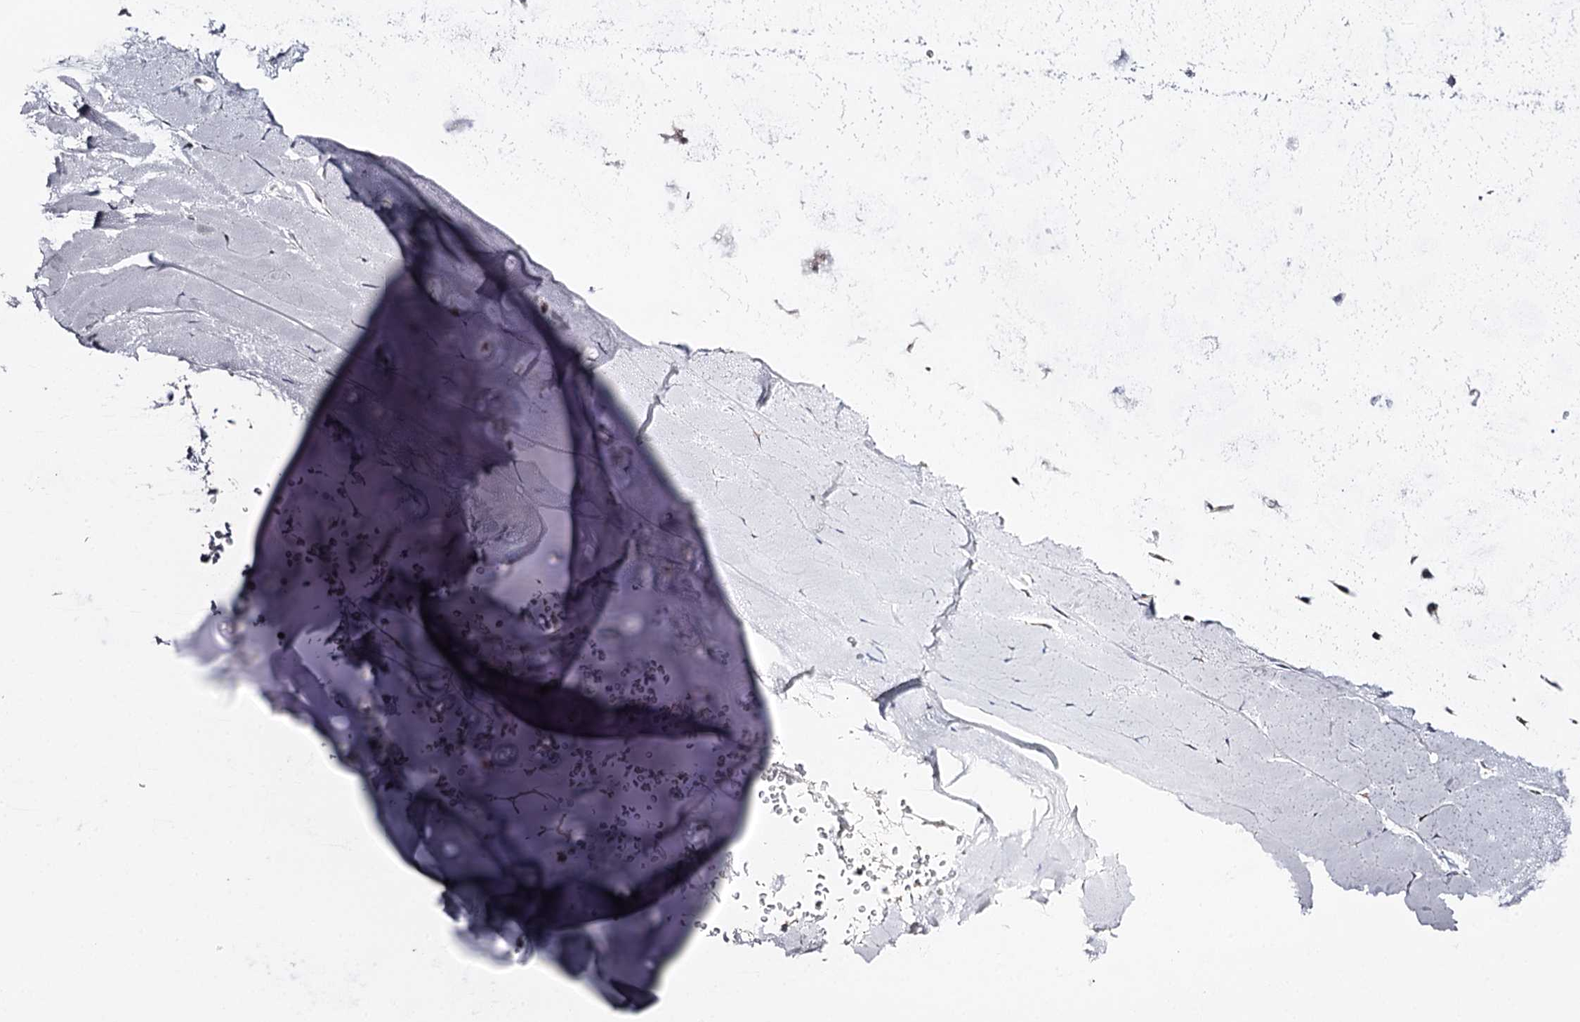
{"staining": {"intensity": "negative", "quantity": "none", "location": "none"}, "tissue": "adipose tissue", "cell_type": "Adipocytes", "image_type": "normal", "snomed": [{"axis": "morphology", "description": "Normal tissue, NOS"}, {"axis": "morphology", "description": "Squamous cell carcinoma, NOS"}, {"axis": "topography", "description": "Lymph node"}, {"axis": "topography", "description": "Bronchus"}, {"axis": "topography", "description": "Lung"}], "caption": "Image shows no significant protein positivity in adipocytes of unremarkable adipose tissue. (Stains: DAB (3,3'-diaminobenzidine) immunohistochemistry with hematoxylin counter stain, Microscopy: brightfield microscopy at high magnification).", "gene": "GTSF1", "patient": {"sex": "male", "age": 66}}